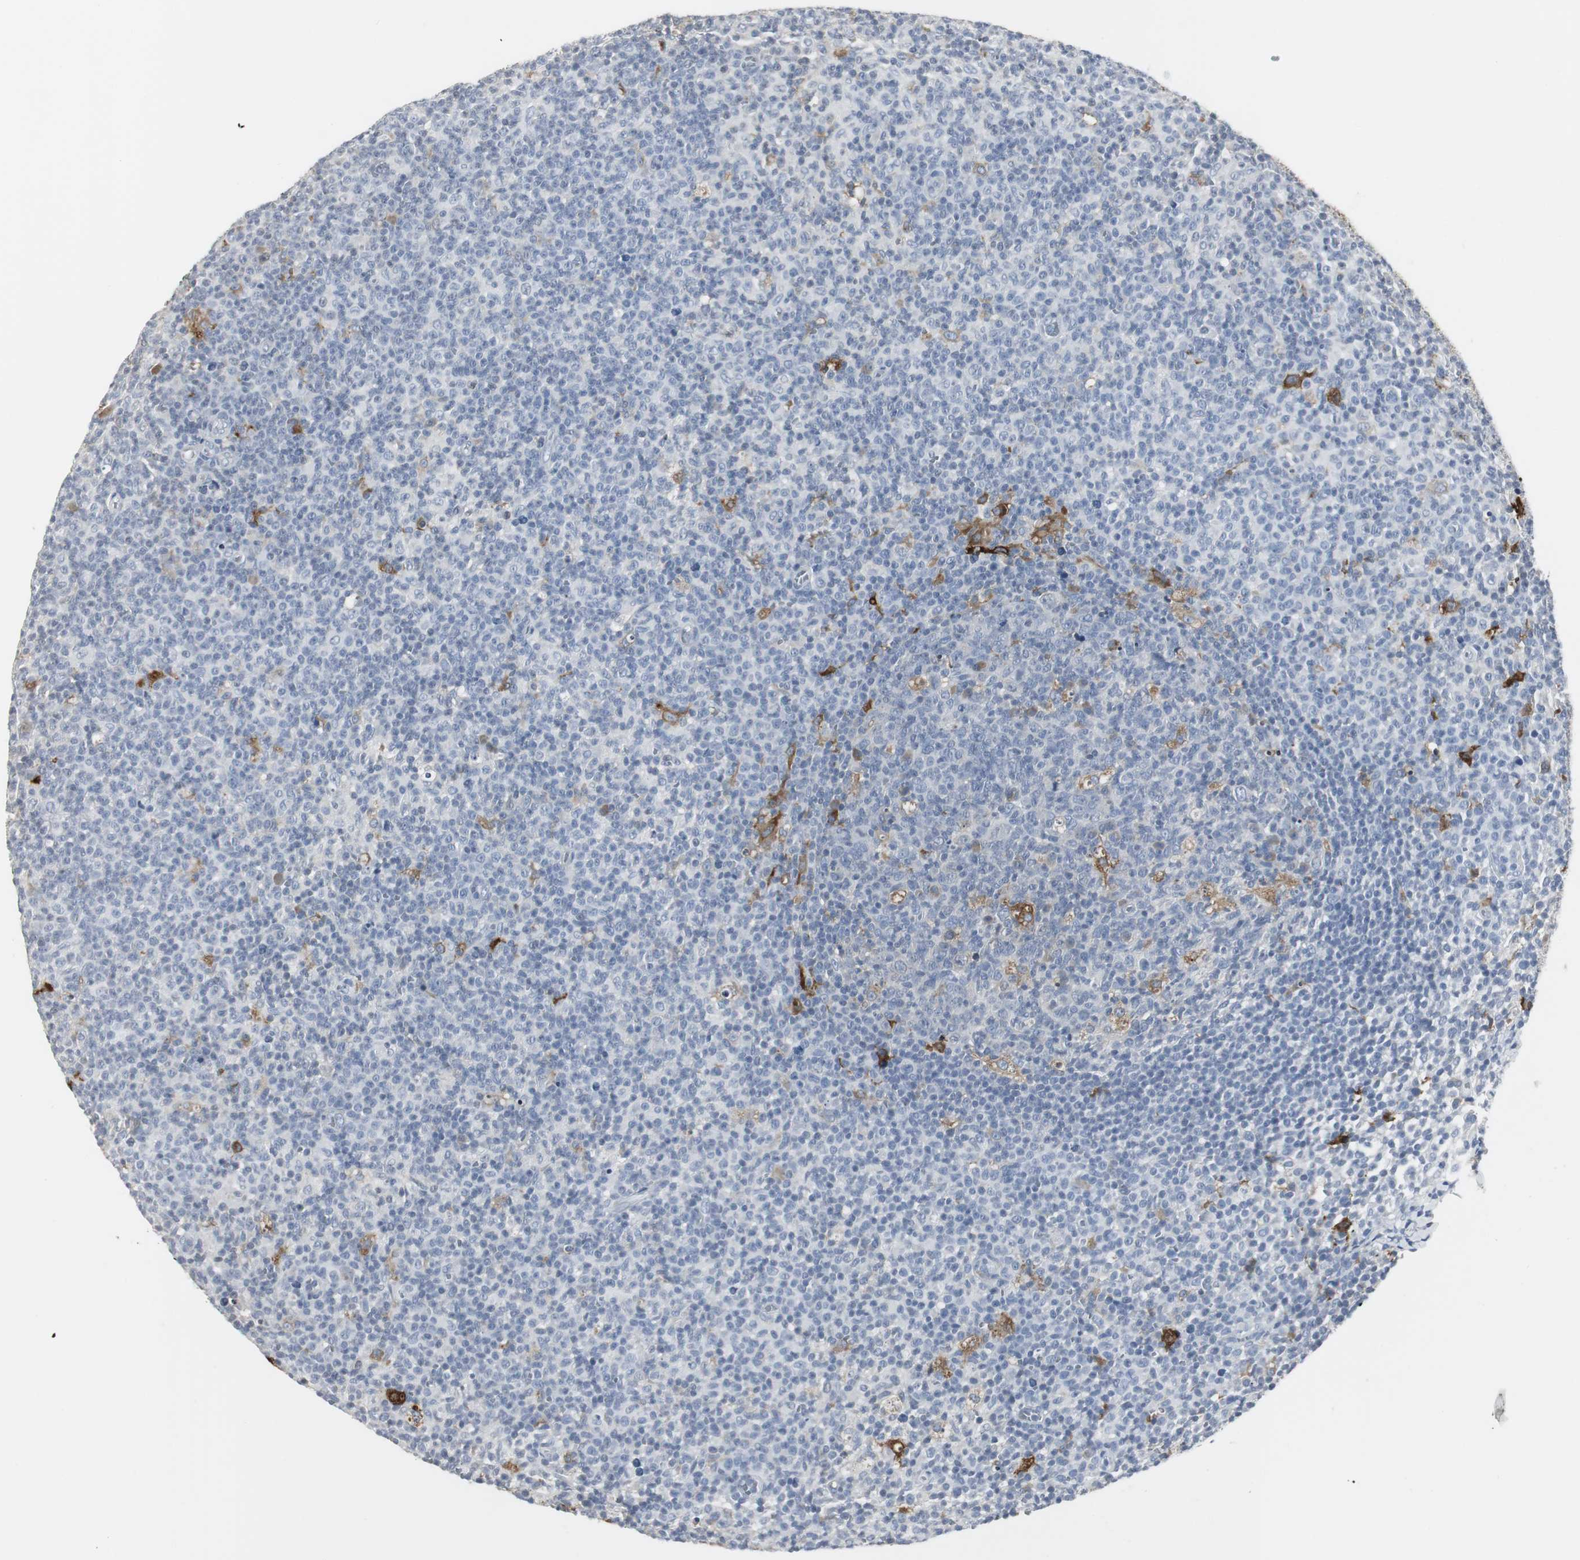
{"staining": {"intensity": "strong", "quantity": "<25%", "location": "cytoplasmic/membranous"}, "tissue": "lymph node", "cell_type": "Germinal center cells", "image_type": "normal", "snomed": [{"axis": "morphology", "description": "Normal tissue, NOS"}, {"axis": "morphology", "description": "Inflammation, NOS"}, {"axis": "topography", "description": "Lymph node"}], "caption": "Approximately <25% of germinal center cells in normal human lymph node exhibit strong cytoplasmic/membranous protein positivity as visualized by brown immunohistochemical staining.", "gene": "PI15", "patient": {"sex": "male", "age": 55}}